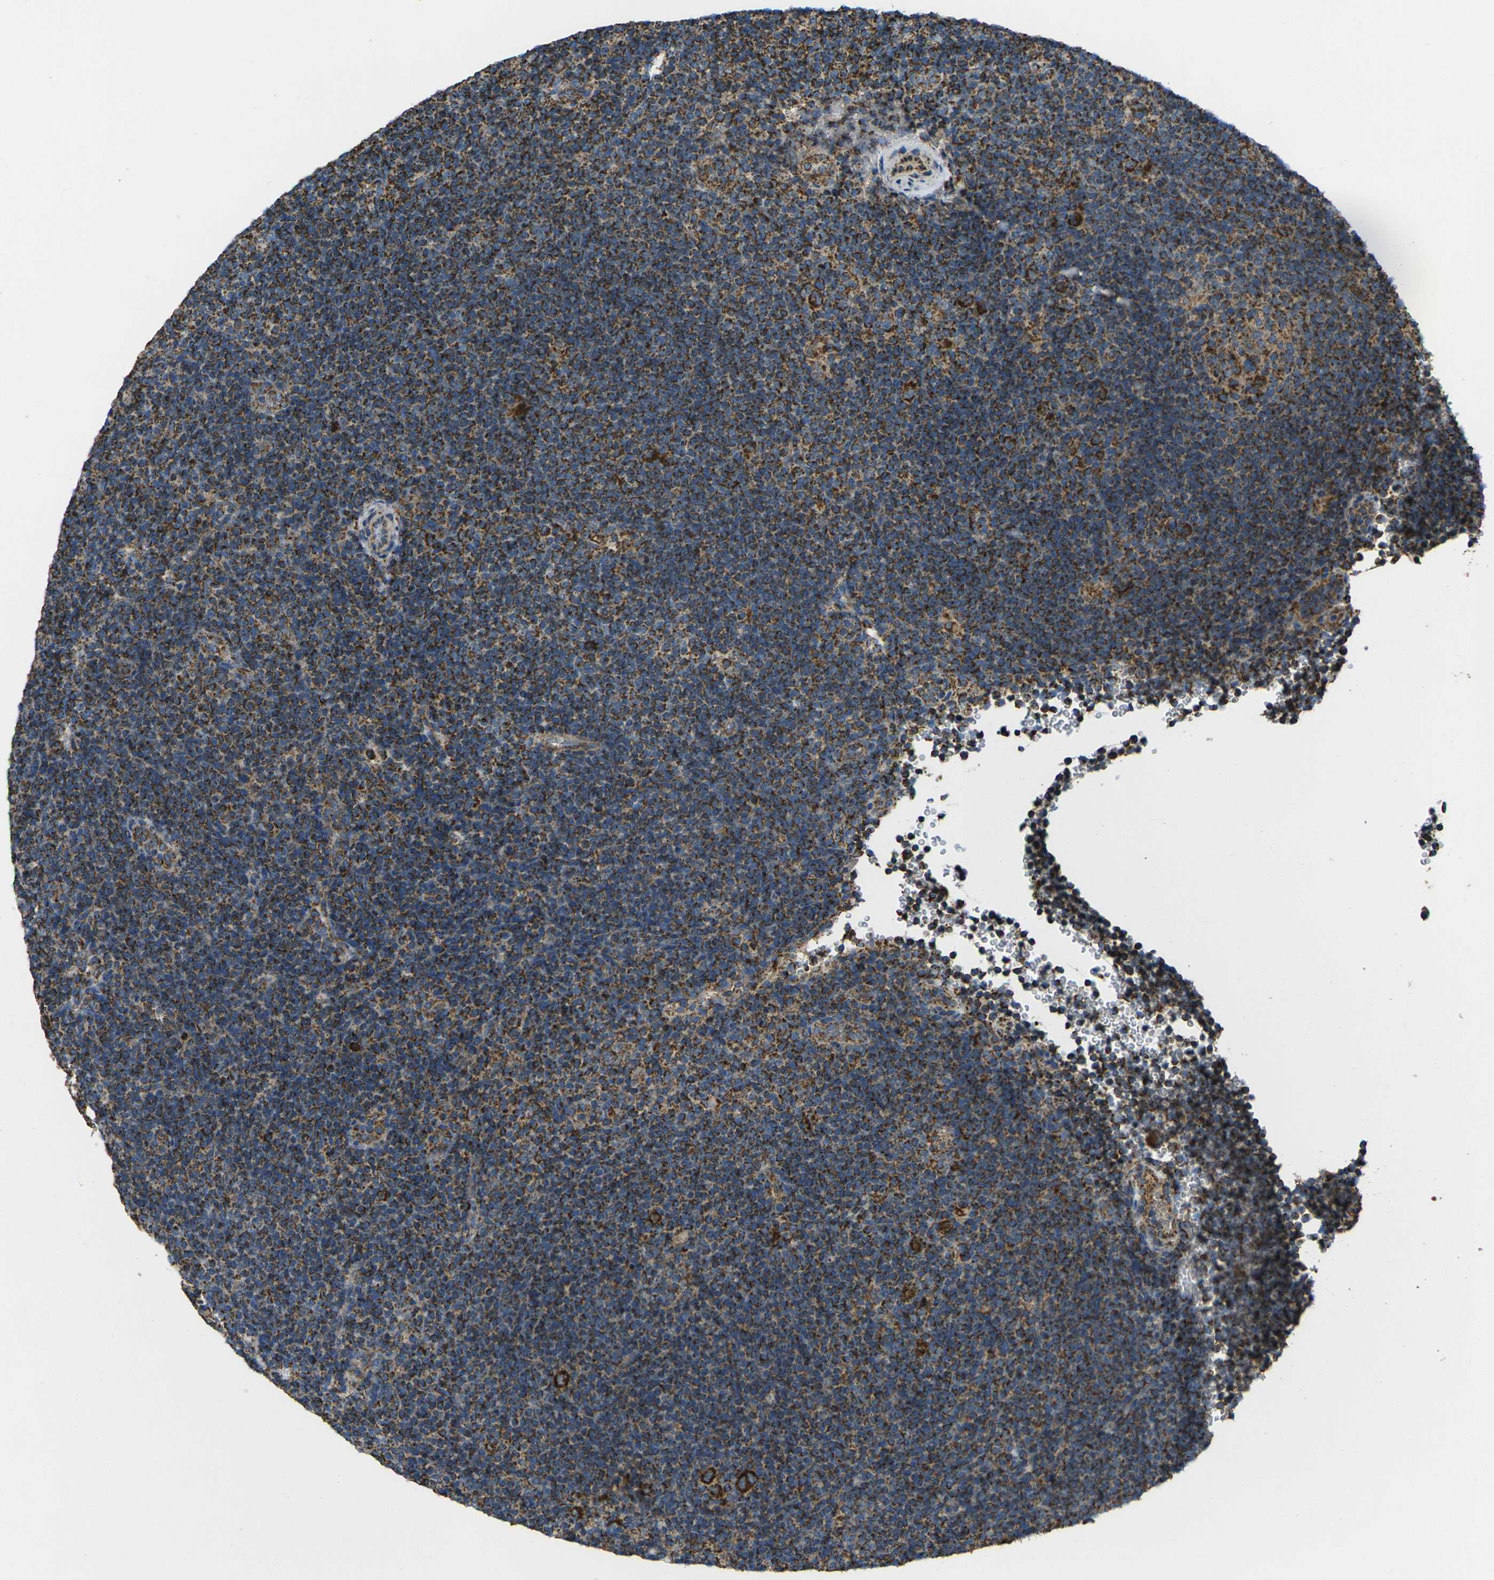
{"staining": {"intensity": "strong", "quantity": "25%-75%", "location": "cytoplasmic/membranous"}, "tissue": "lymphoma", "cell_type": "Tumor cells", "image_type": "cancer", "snomed": [{"axis": "morphology", "description": "Hodgkin's disease, NOS"}, {"axis": "topography", "description": "Lymph node"}], "caption": "Protein expression analysis of human lymphoma reveals strong cytoplasmic/membranous staining in about 25%-75% of tumor cells.", "gene": "KLHL5", "patient": {"sex": "female", "age": 57}}